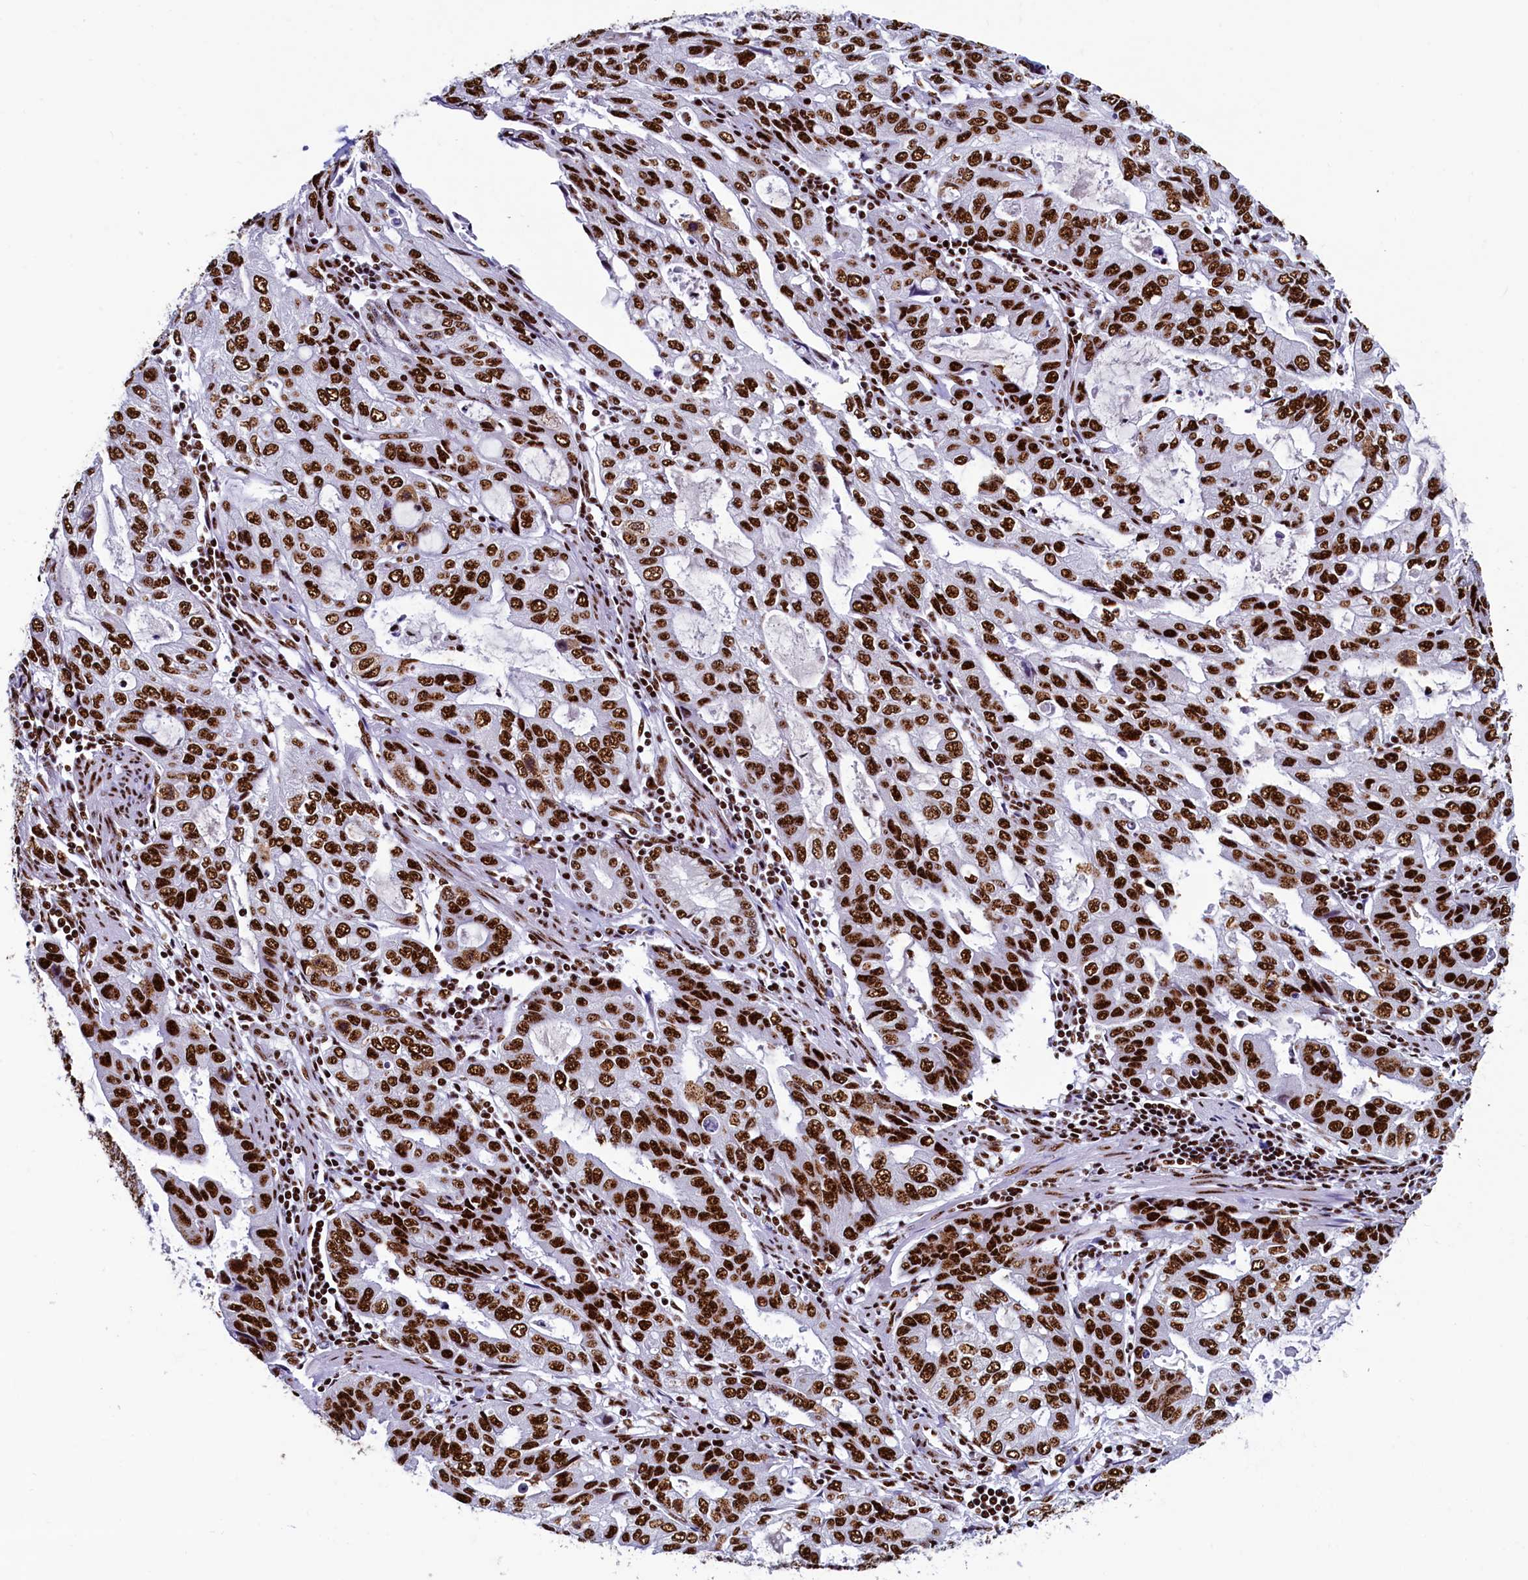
{"staining": {"intensity": "strong", "quantity": ">75%", "location": "nuclear"}, "tissue": "stomach cancer", "cell_type": "Tumor cells", "image_type": "cancer", "snomed": [{"axis": "morphology", "description": "Adenocarcinoma, NOS"}, {"axis": "topography", "description": "Stomach, upper"}], "caption": "This is an image of immunohistochemistry (IHC) staining of stomach cancer, which shows strong positivity in the nuclear of tumor cells.", "gene": "SRRM2", "patient": {"sex": "female", "age": 52}}